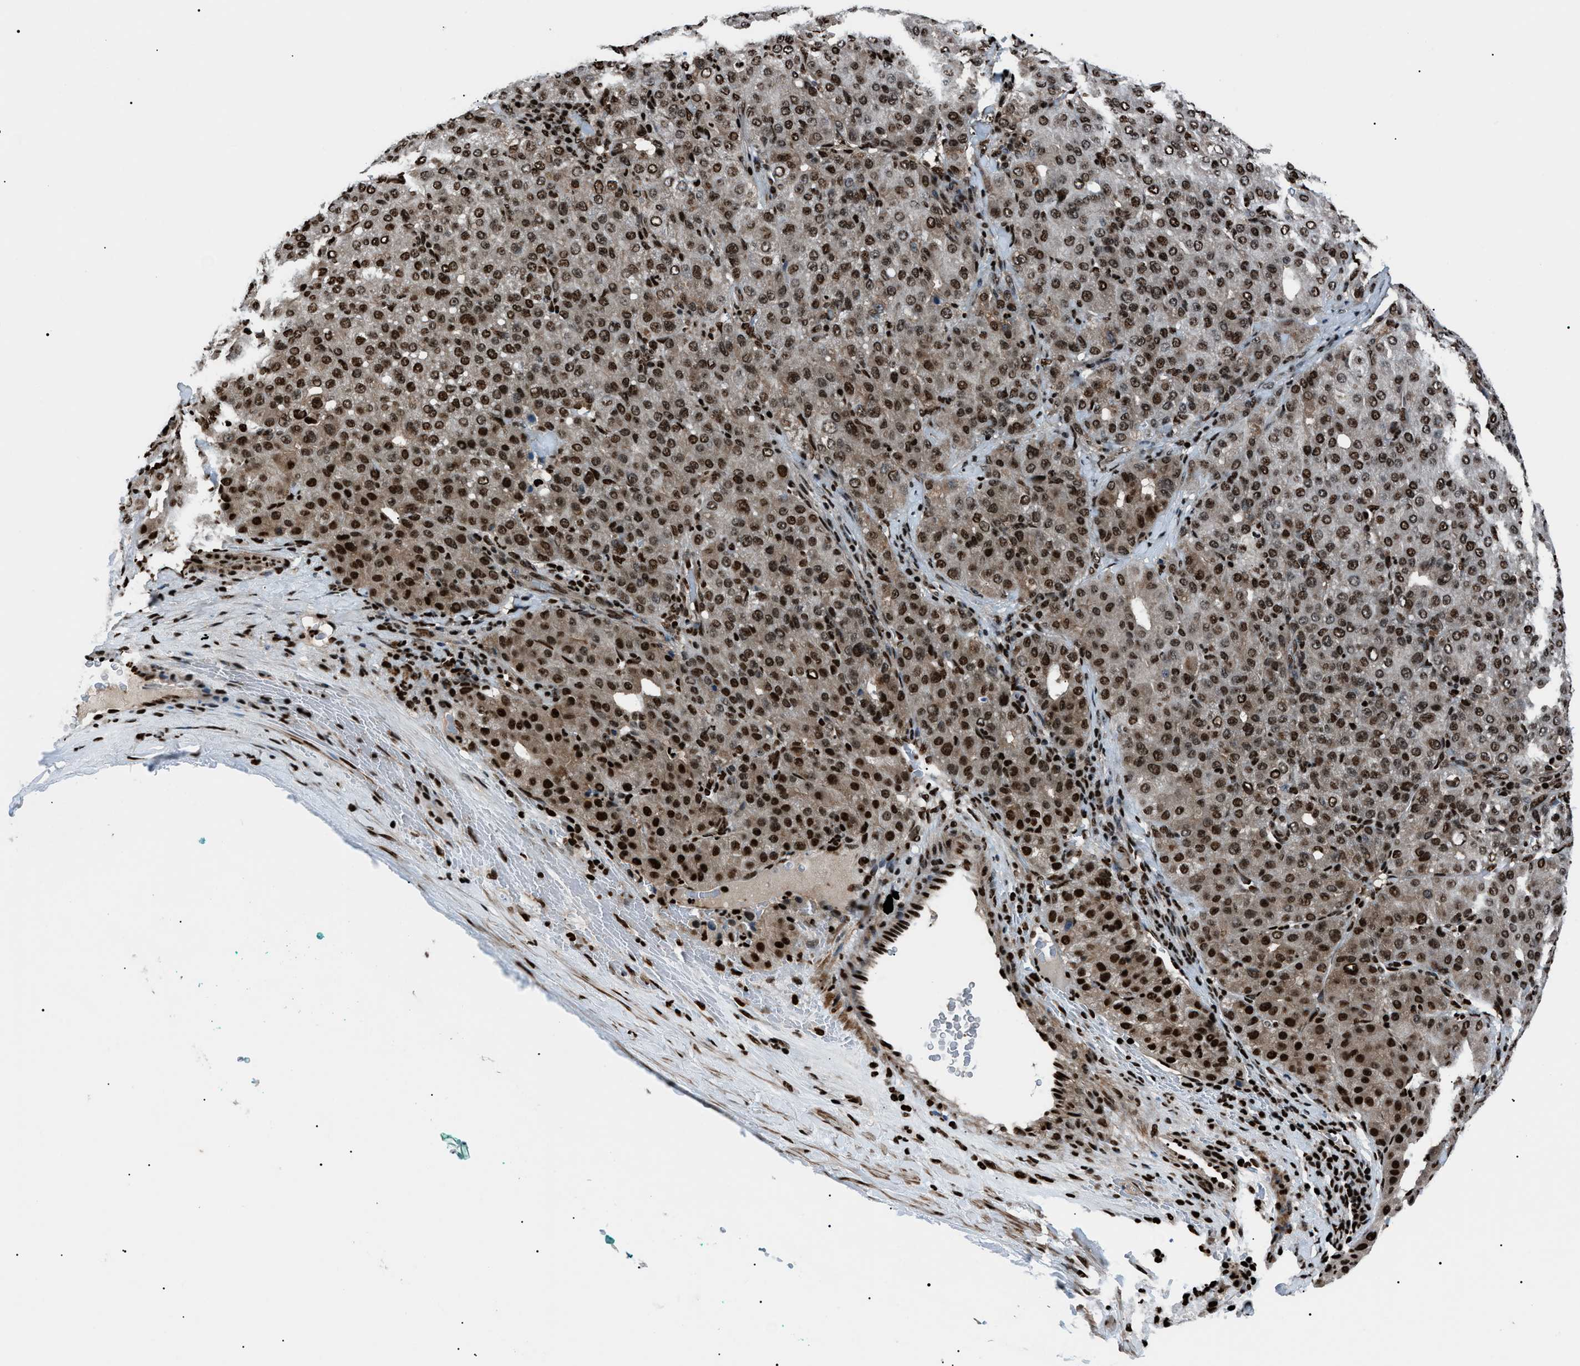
{"staining": {"intensity": "moderate", "quantity": ">75%", "location": "nuclear"}, "tissue": "liver cancer", "cell_type": "Tumor cells", "image_type": "cancer", "snomed": [{"axis": "morphology", "description": "Carcinoma, Hepatocellular, NOS"}, {"axis": "topography", "description": "Liver"}], "caption": "Brown immunohistochemical staining in hepatocellular carcinoma (liver) shows moderate nuclear expression in about >75% of tumor cells.", "gene": "PRKX", "patient": {"sex": "male", "age": 65}}